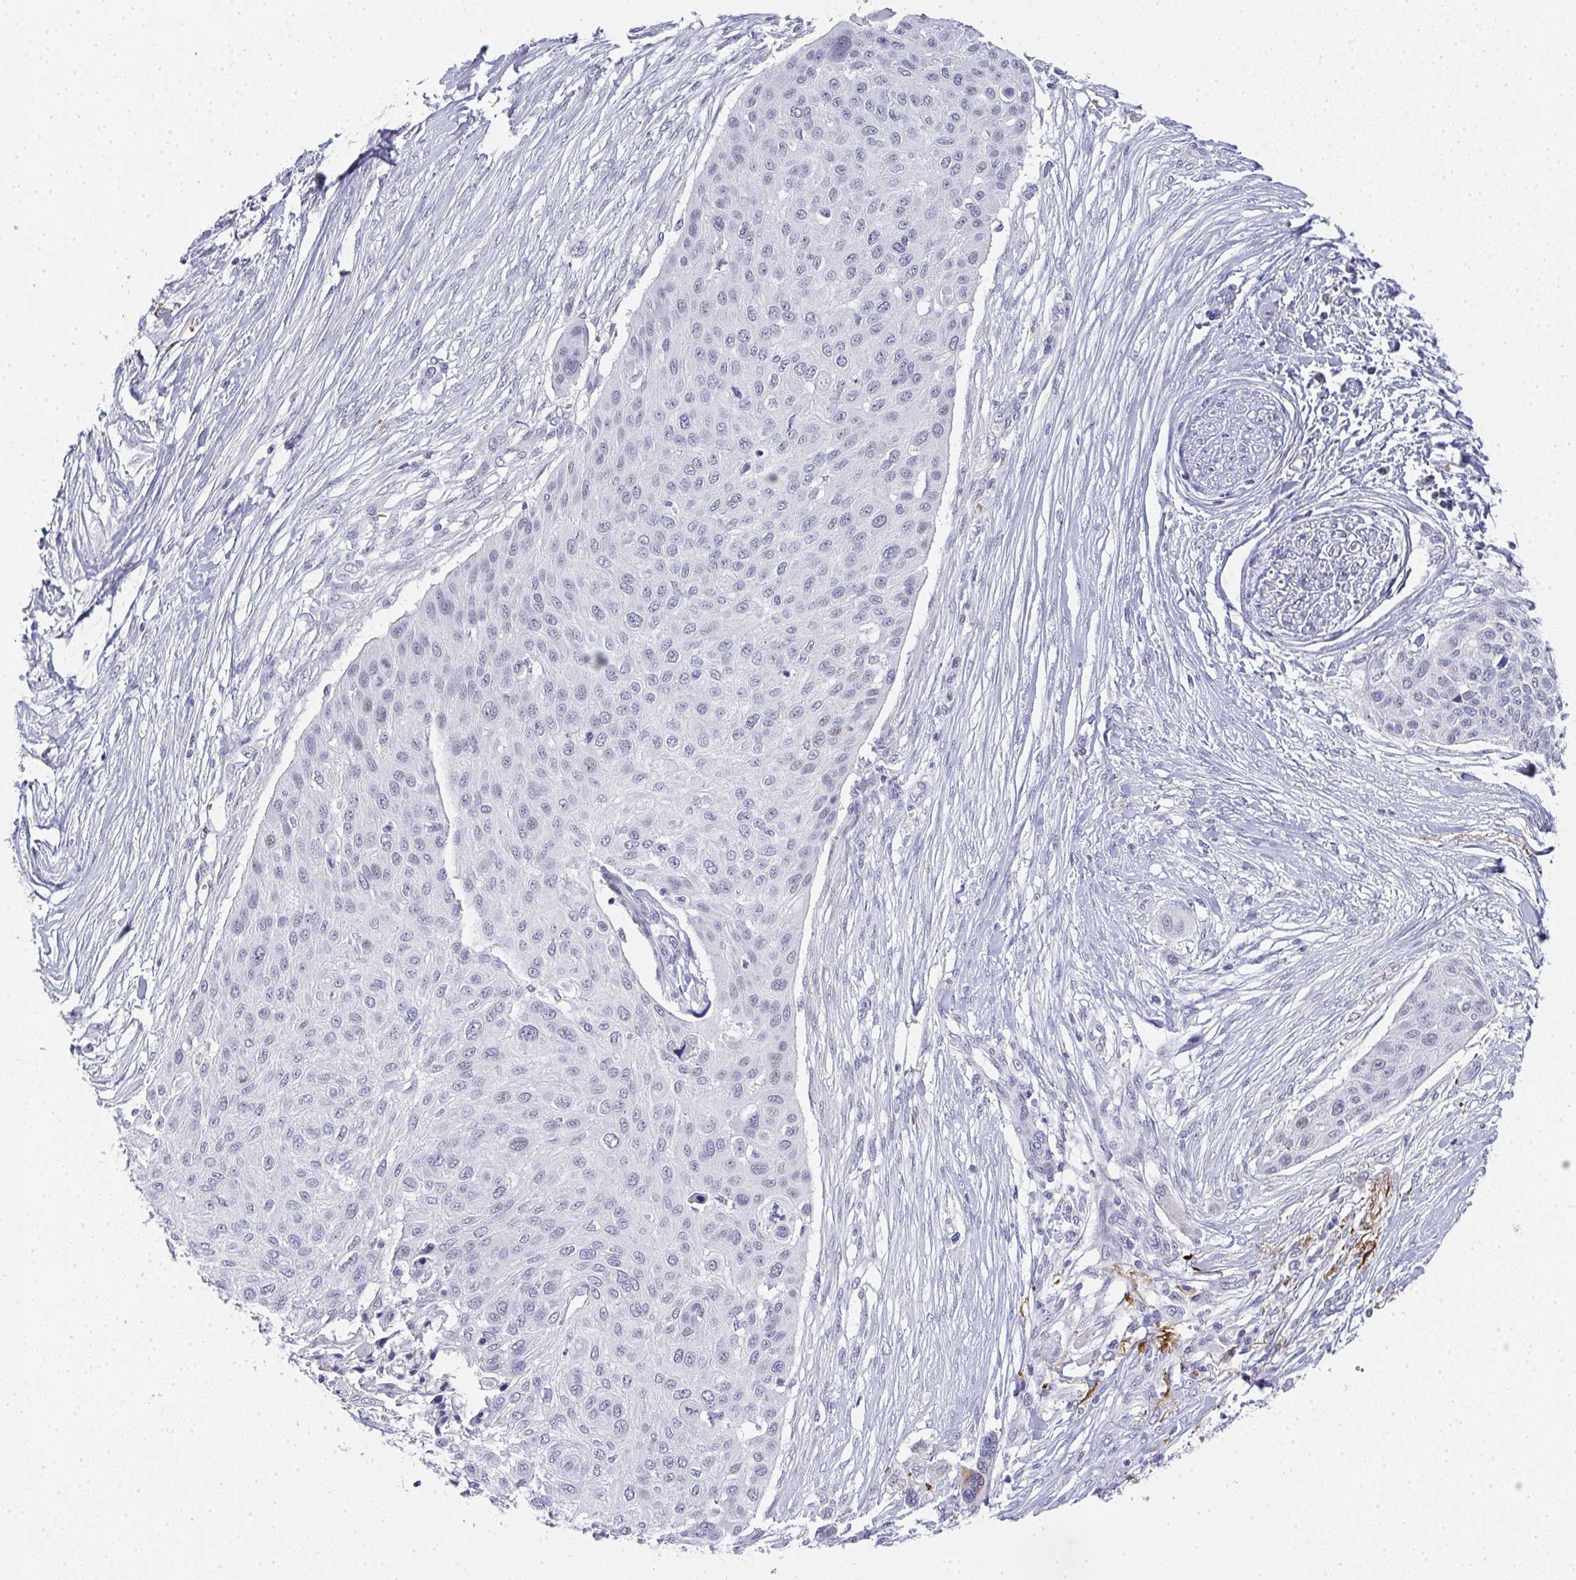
{"staining": {"intensity": "negative", "quantity": "none", "location": "none"}, "tissue": "skin cancer", "cell_type": "Tumor cells", "image_type": "cancer", "snomed": [{"axis": "morphology", "description": "Squamous cell carcinoma, NOS"}, {"axis": "topography", "description": "Skin"}], "caption": "Immunohistochemistry photomicrograph of human squamous cell carcinoma (skin) stained for a protein (brown), which demonstrates no staining in tumor cells. (Stains: DAB (3,3'-diaminobenzidine) immunohistochemistry with hematoxylin counter stain, Microscopy: brightfield microscopy at high magnification).", "gene": "TNMD", "patient": {"sex": "female", "age": 87}}